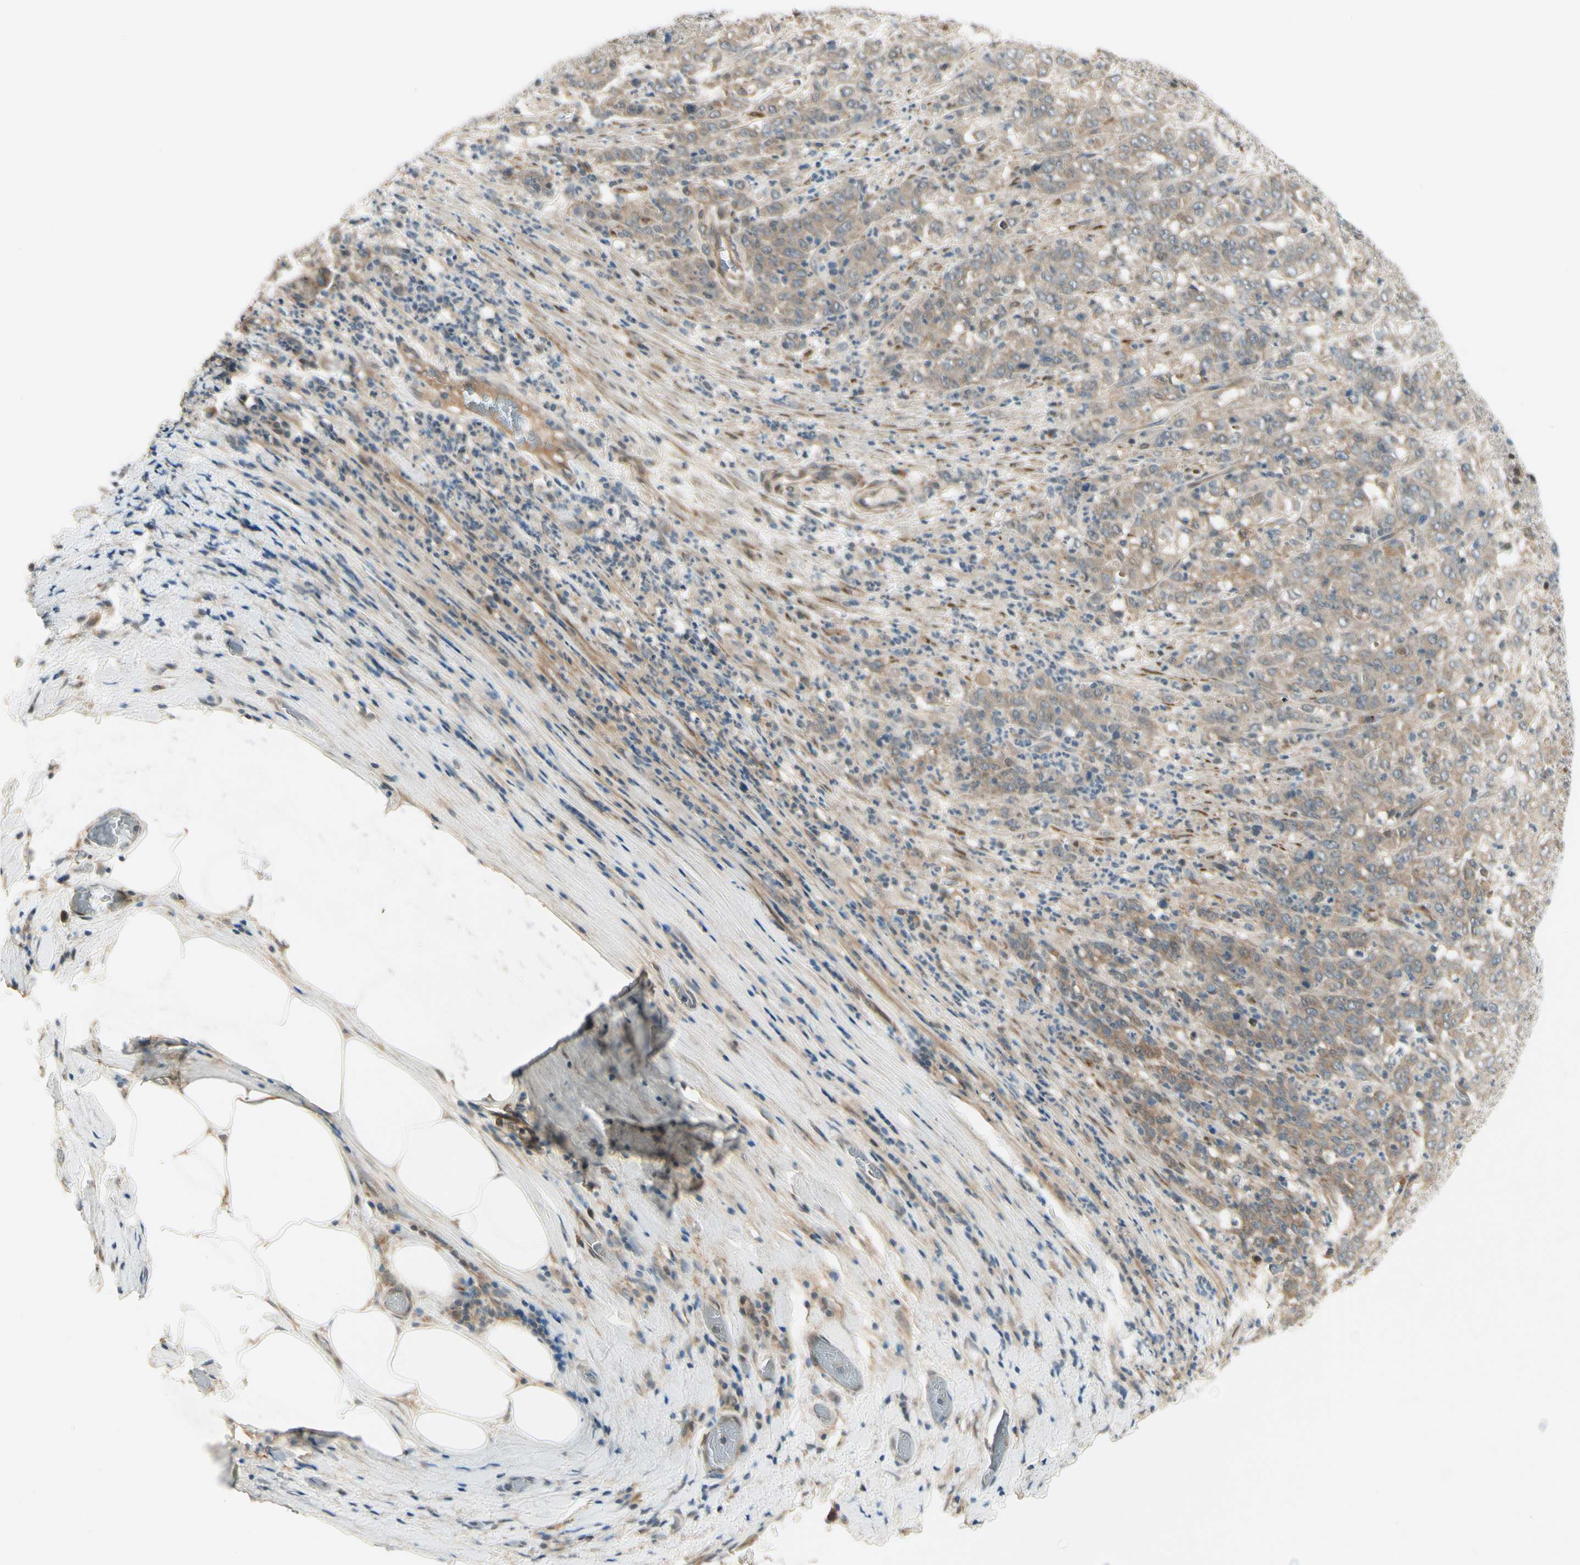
{"staining": {"intensity": "weak", "quantity": ">75%", "location": "cytoplasmic/membranous"}, "tissue": "stomach cancer", "cell_type": "Tumor cells", "image_type": "cancer", "snomed": [{"axis": "morphology", "description": "Adenocarcinoma, NOS"}, {"axis": "topography", "description": "Stomach, lower"}], "caption": "Stomach adenocarcinoma stained for a protein demonstrates weak cytoplasmic/membranous positivity in tumor cells.", "gene": "EPHB3", "patient": {"sex": "female", "age": 71}}